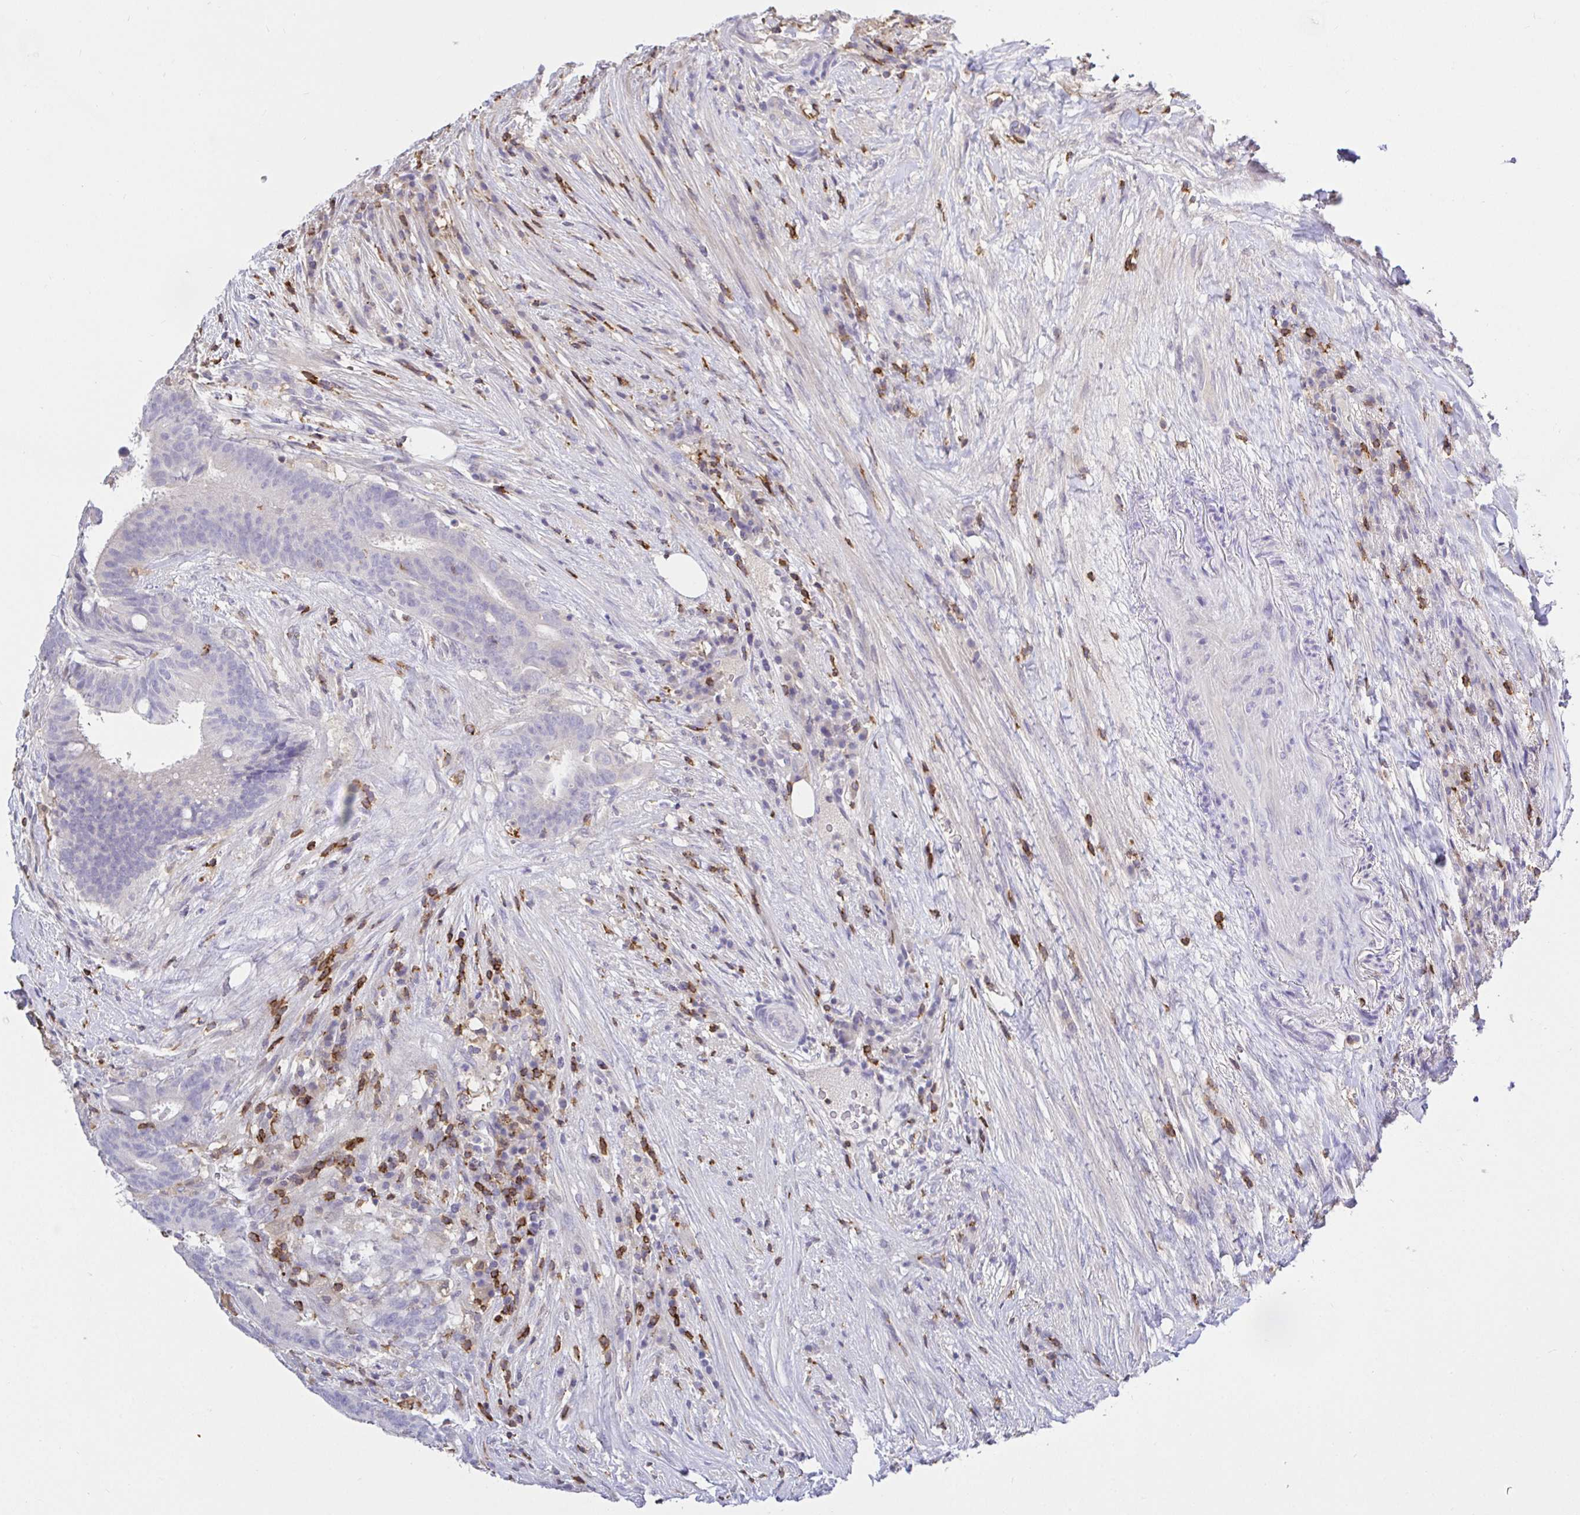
{"staining": {"intensity": "negative", "quantity": "none", "location": "none"}, "tissue": "colorectal cancer", "cell_type": "Tumor cells", "image_type": "cancer", "snomed": [{"axis": "morphology", "description": "Adenocarcinoma, NOS"}, {"axis": "topography", "description": "Colon"}], "caption": "Protein analysis of adenocarcinoma (colorectal) reveals no significant staining in tumor cells.", "gene": "SKAP1", "patient": {"sex": "female", "age": 43}}